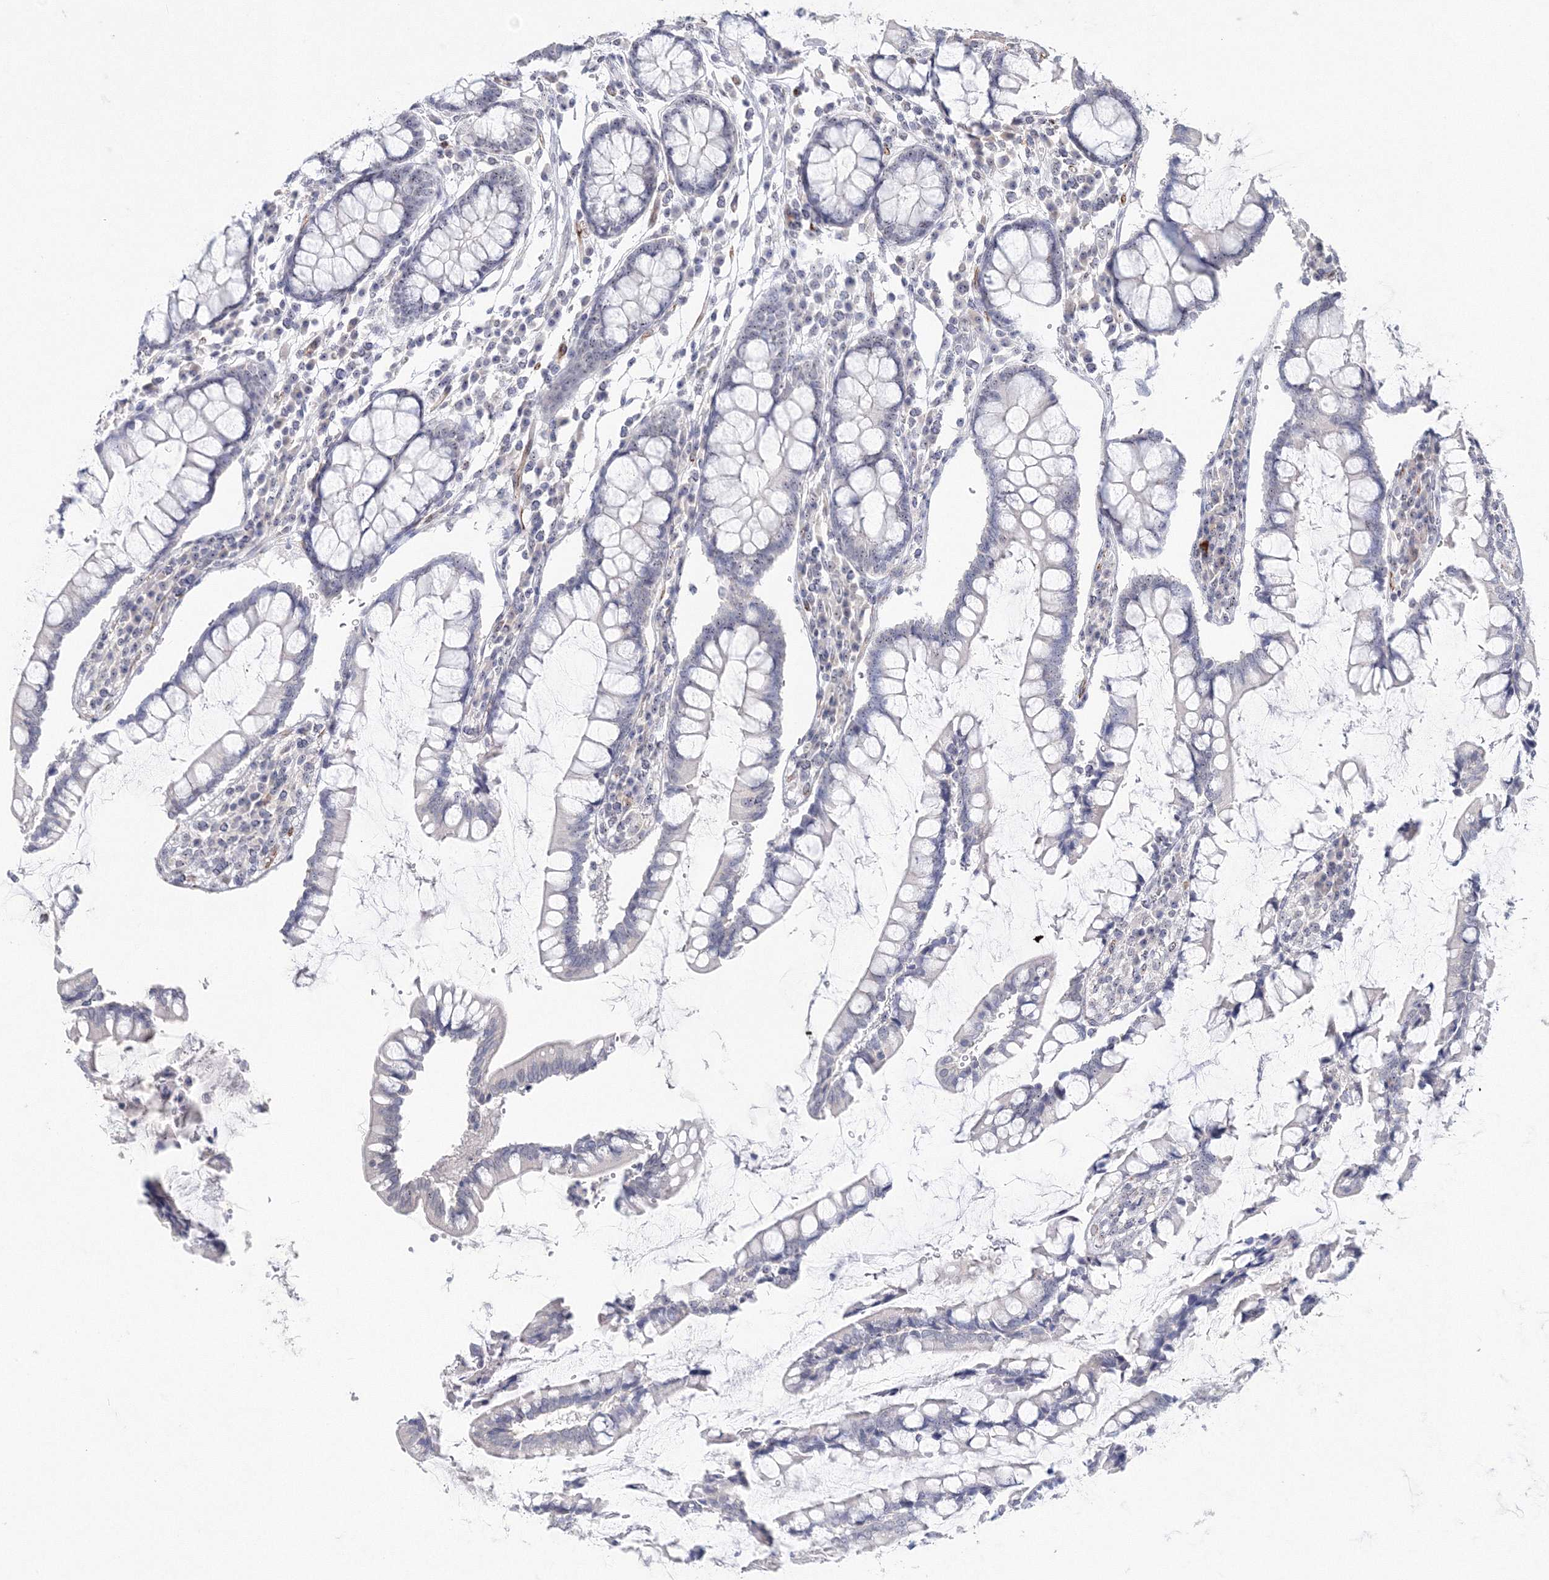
{"staining": {"intensity": "weak", "quantity": "<25%", "location": "cytoplasmic/membranous"}, "tissue": "colon", "cell_type": "Endothelial cells", "image_type": "normal", "snomed": [{"axis": "morphology", "description": "Normal tissue, NOS"}, {"axis": "topography", "description": "Colon"}], "caption": "Immunohistochemistry (IHC) histopathology image of unremarkable human colon stained for a protein (brown), which exhibits no positivity in endothelial cells.", "gene": "SIRT7", "patient": {"sex": "female", "age": 79}}